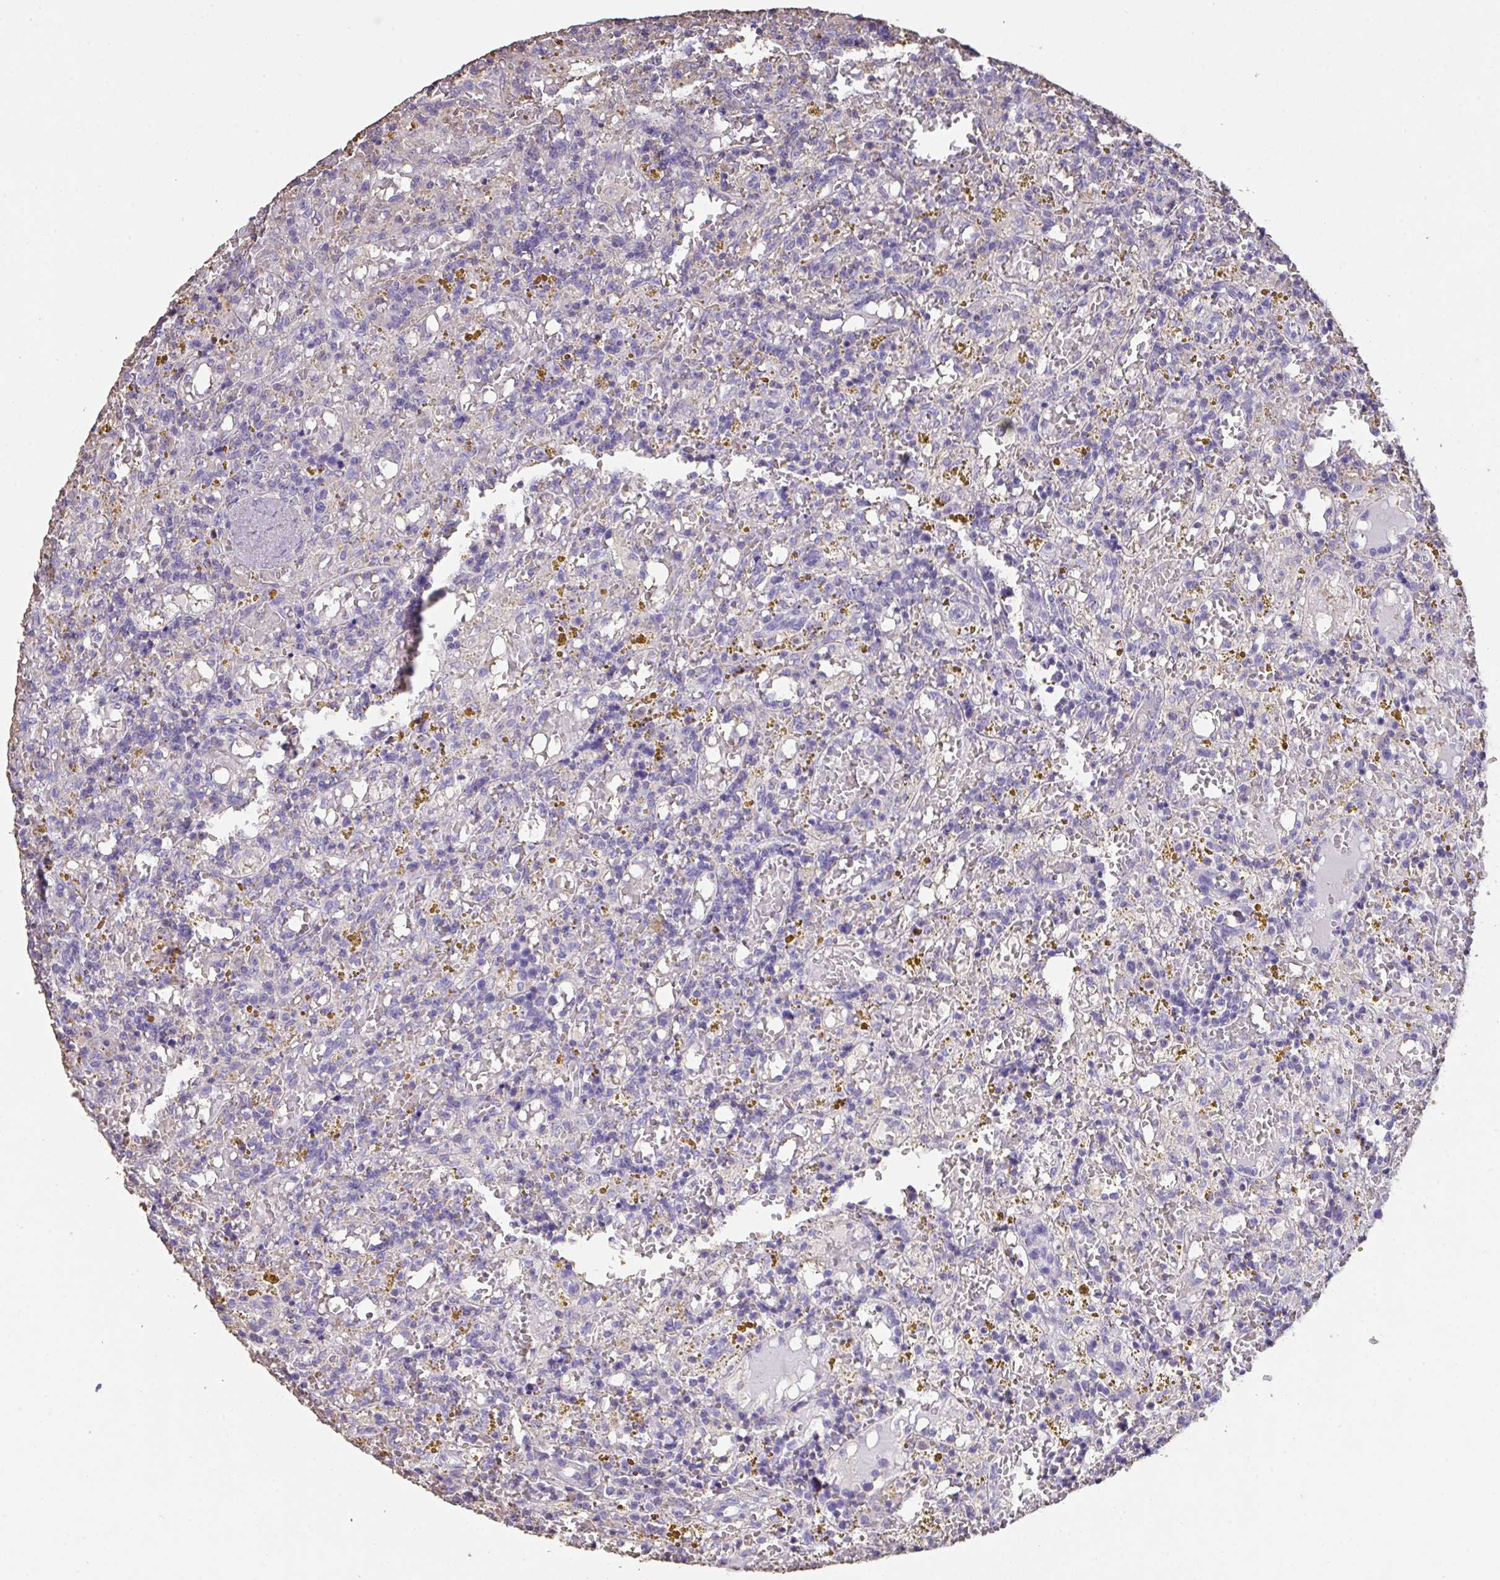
{"staining": {"intensity": "negative", "quantity": "none", "location": "none"}, "tissue": "lymphoma", "cell_type": "Tumor cells", "image_type": "cancer", "snomed": [{"axis": "morphology", "description": "Malignant lymphoma, non-Hodgkin's type, Low grade"}, {"axis": "topography", "description": "Spleen"}], "caption": "Lymphoma was stained to show a protein in brown. There is no significant positivity in tumor cells. (Brightfield microscopy of DAB (3,3'-diaminobenzidine) immunohistochemistry (IHC) at high magnification).", "gene": "IL23R", "patient": {"sex": "female", "age": 65}}